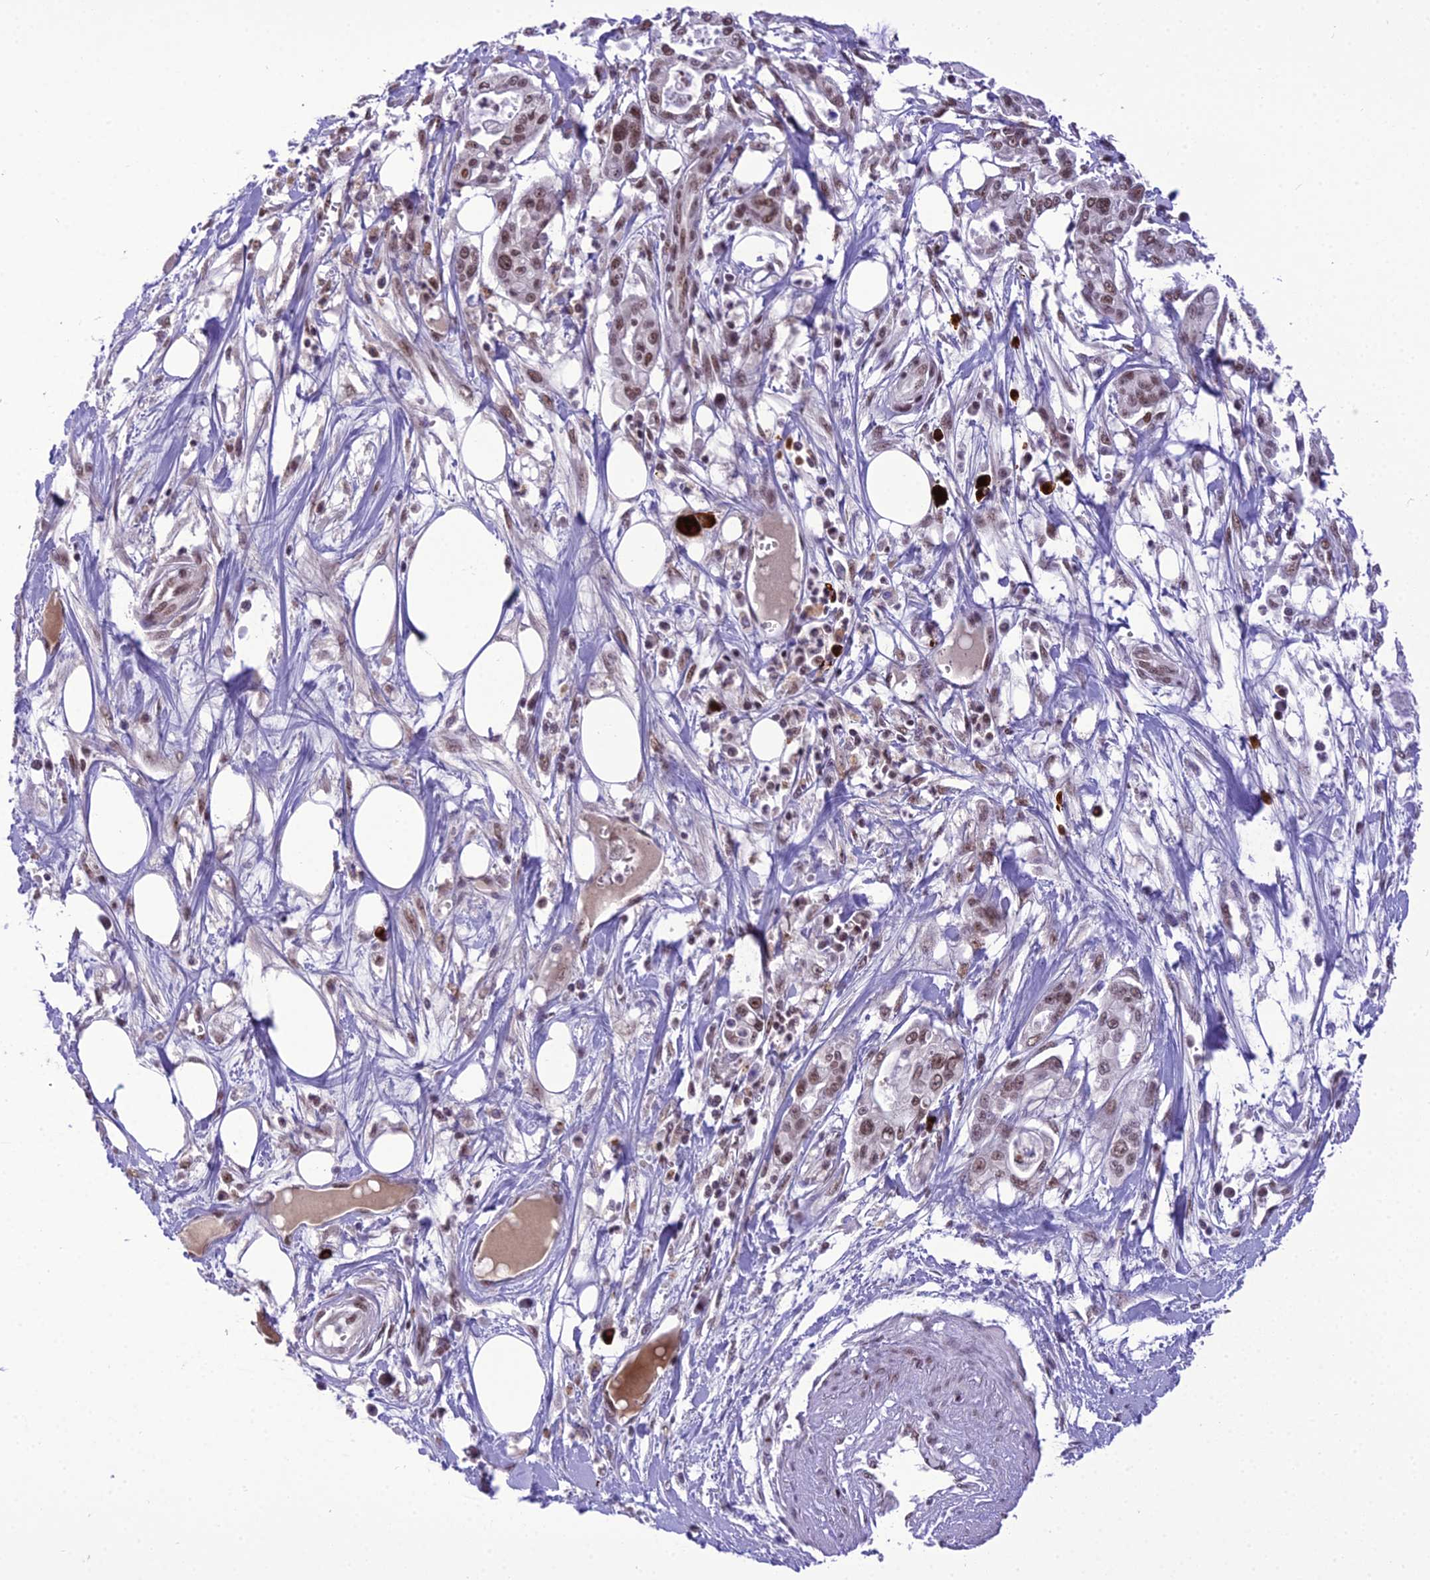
{"staining": {"intensity": "moderate", "quantity": ">75%", "location": "nuclear"}, "tissue": "pancreatic cancer", "cell_type": "Tumor cells", "image_type": "cancer", "snomed": [{"axis": "morphology", "description": "Adenocarcinoma, NOS"}, {"axis": "topography", "description": "Pancreas"}], "caption": "High-power microscopy captured an IHC image of adenocarcinoma (pancreatic), revealing moderate nuclear positivity in approximately >75% of tumor cells.", "gene": "SH3RF3", "patient": {"sex": "male", "age": 68}}